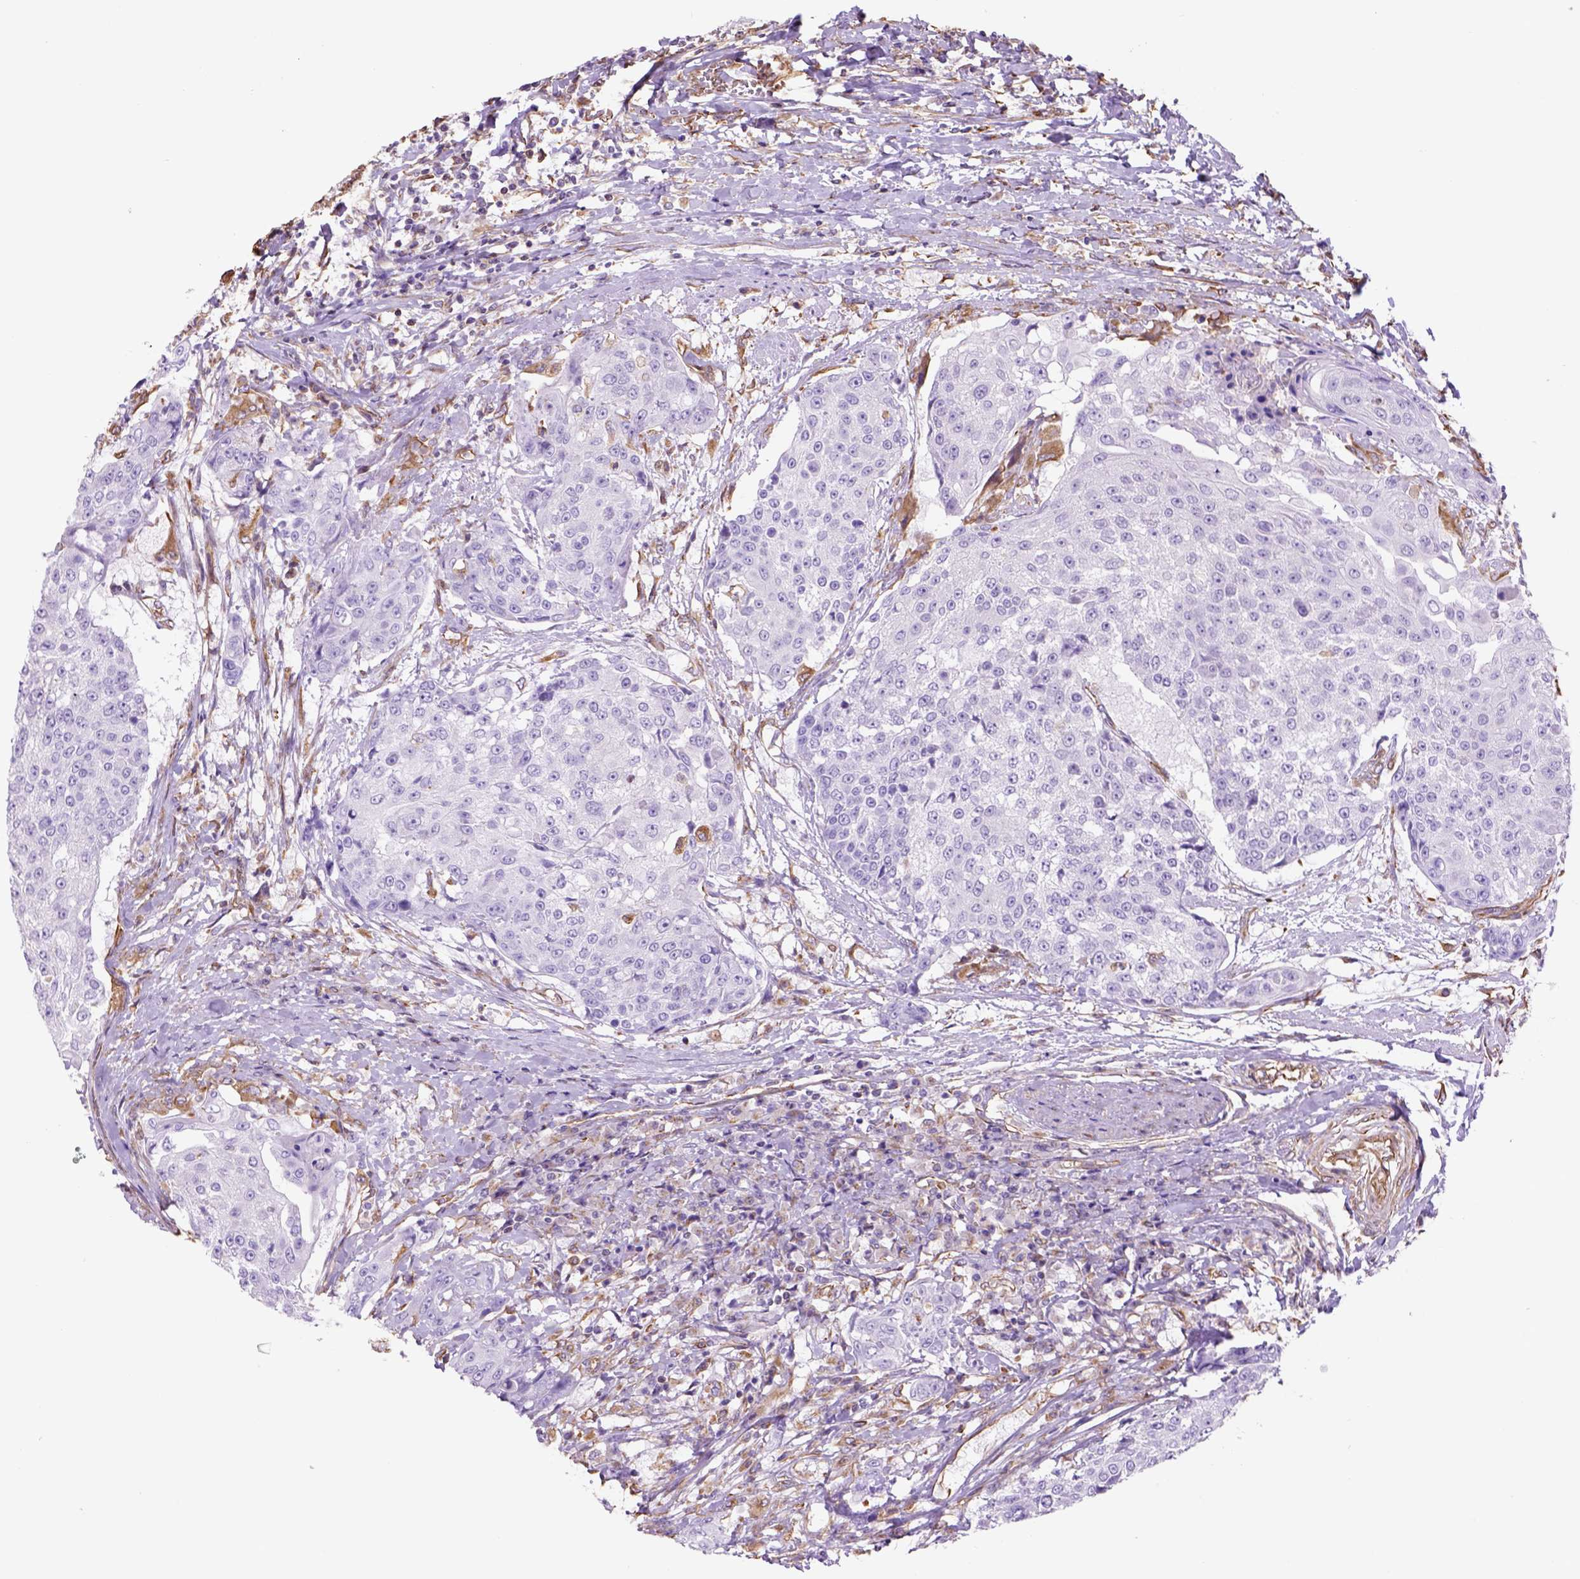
{"staining": {"intensity": "negative", "quantity": "none", "location": "none"}, "tissue": "urothelial cancer", "cell_type": "Tumor cells", "image_type": "cancer", "snomed": [{"axis": "morphology", "description": "Urothelial carcinoma, High grade"}, {"axis": "topography", "description": "Urinary bladder"}], "caption": "IHC histopathology image of neoplastic tissue: urothelial cancer stained with DAB (3,3'-diaminobenzidine) demonstrates no significant protein staining in tumor cells.", "gene": "ZZZ3", "patient": {"sex": "female", "age": 63}}